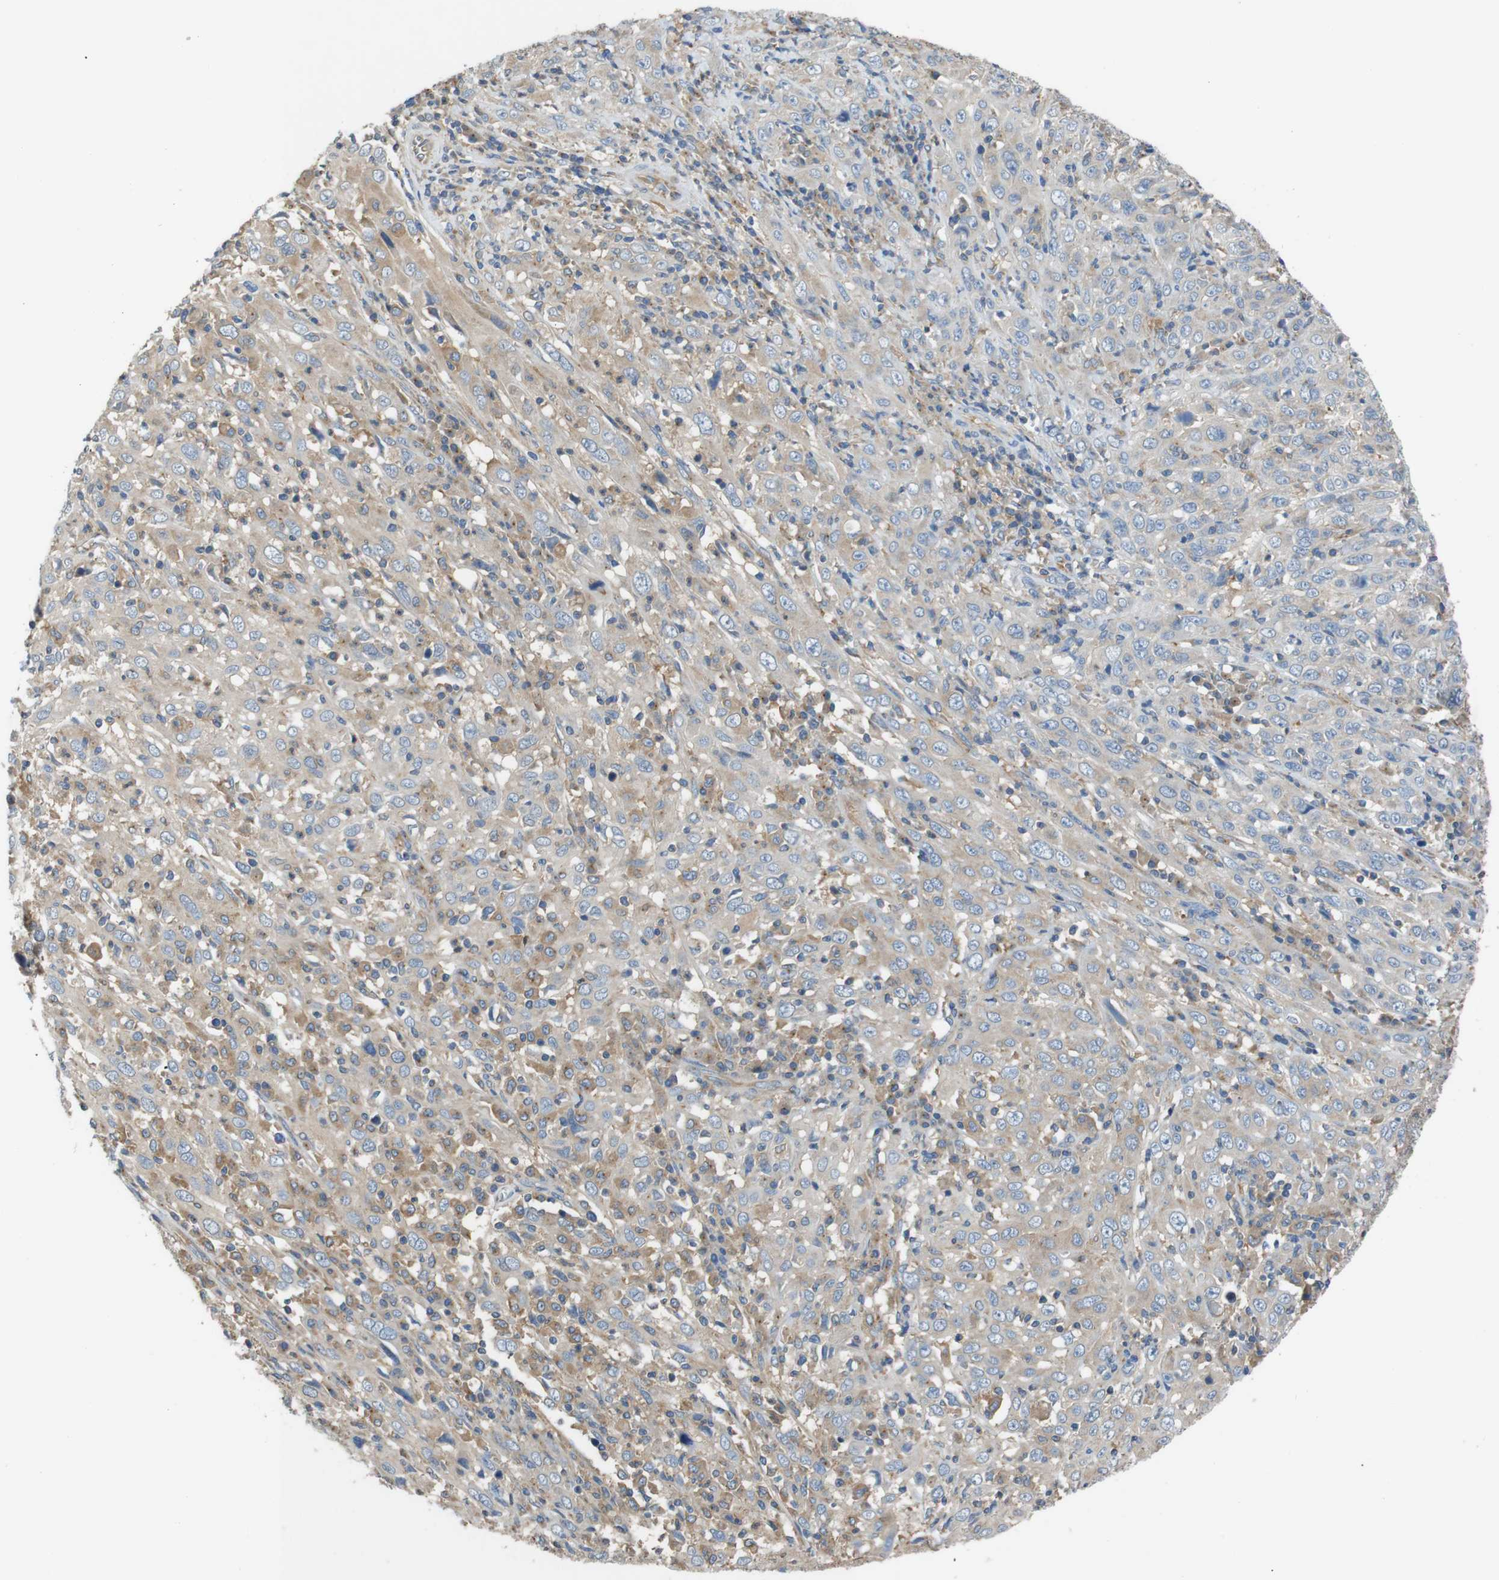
{"staining": {"intensity": "weak", "quantity": ">75%", "location": "cytoplasmic/membranous"}, "tissue": "cervical cancer", "cell_type": "Tumor cells", "image_type": "cancer", "snomed": [{"axis": "morphology", "description": "Squamous cell carcinoma, NOS"}, {"axis": "topography", "description": "Cervix"}], "caption": "About >75% of tumor cells in human cervical cancer (squamous cell carcinoma) exhibit weak cytoplasmic/membranous protein staining as visualized by brown immunohistochemical staining.", "gene": "DCTN1", "patient": {"sex": "female", "age": 46}}